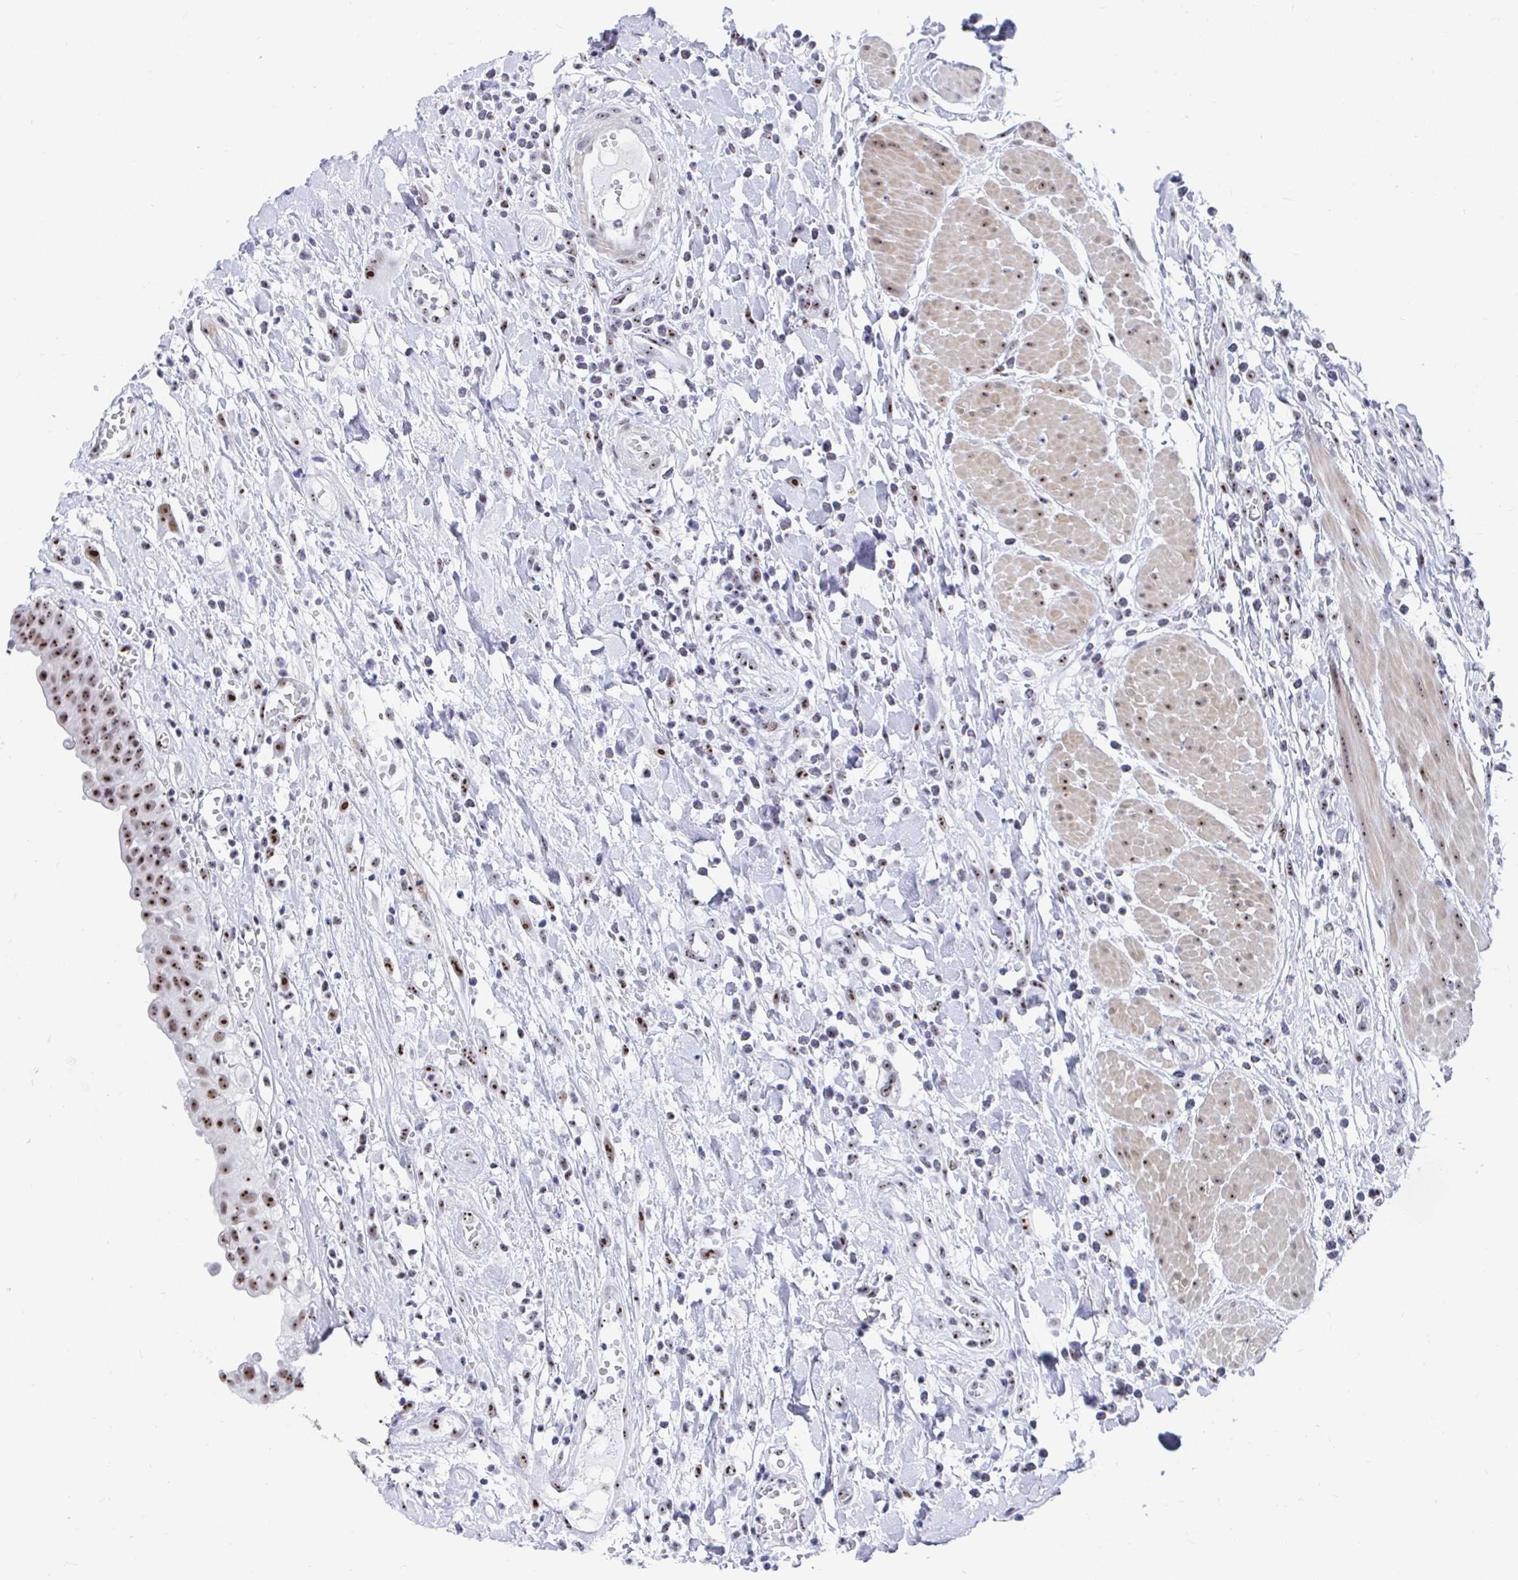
{"staining": {"intensity": "moderate", "quantity": ">75%", "location": "nuclear"}, "tissue": "urinary bladder", "cell_type": "Urothelial cells", "image_type": "normal", "snomed": [{"axis": "morphology", "description": "Normal tissue, NOS"}, {"axis": "topography", "description": "Urinary bladder"}], "caption": "A medium amount of moderate nuclear expression is present in about >75% of urothelial cells in benign urinary bladder. (Brightfield microscopy of DAB IHC at high magnification).", "gene": "SIRT7", "patient": {"sex": "male", "age": 64}}